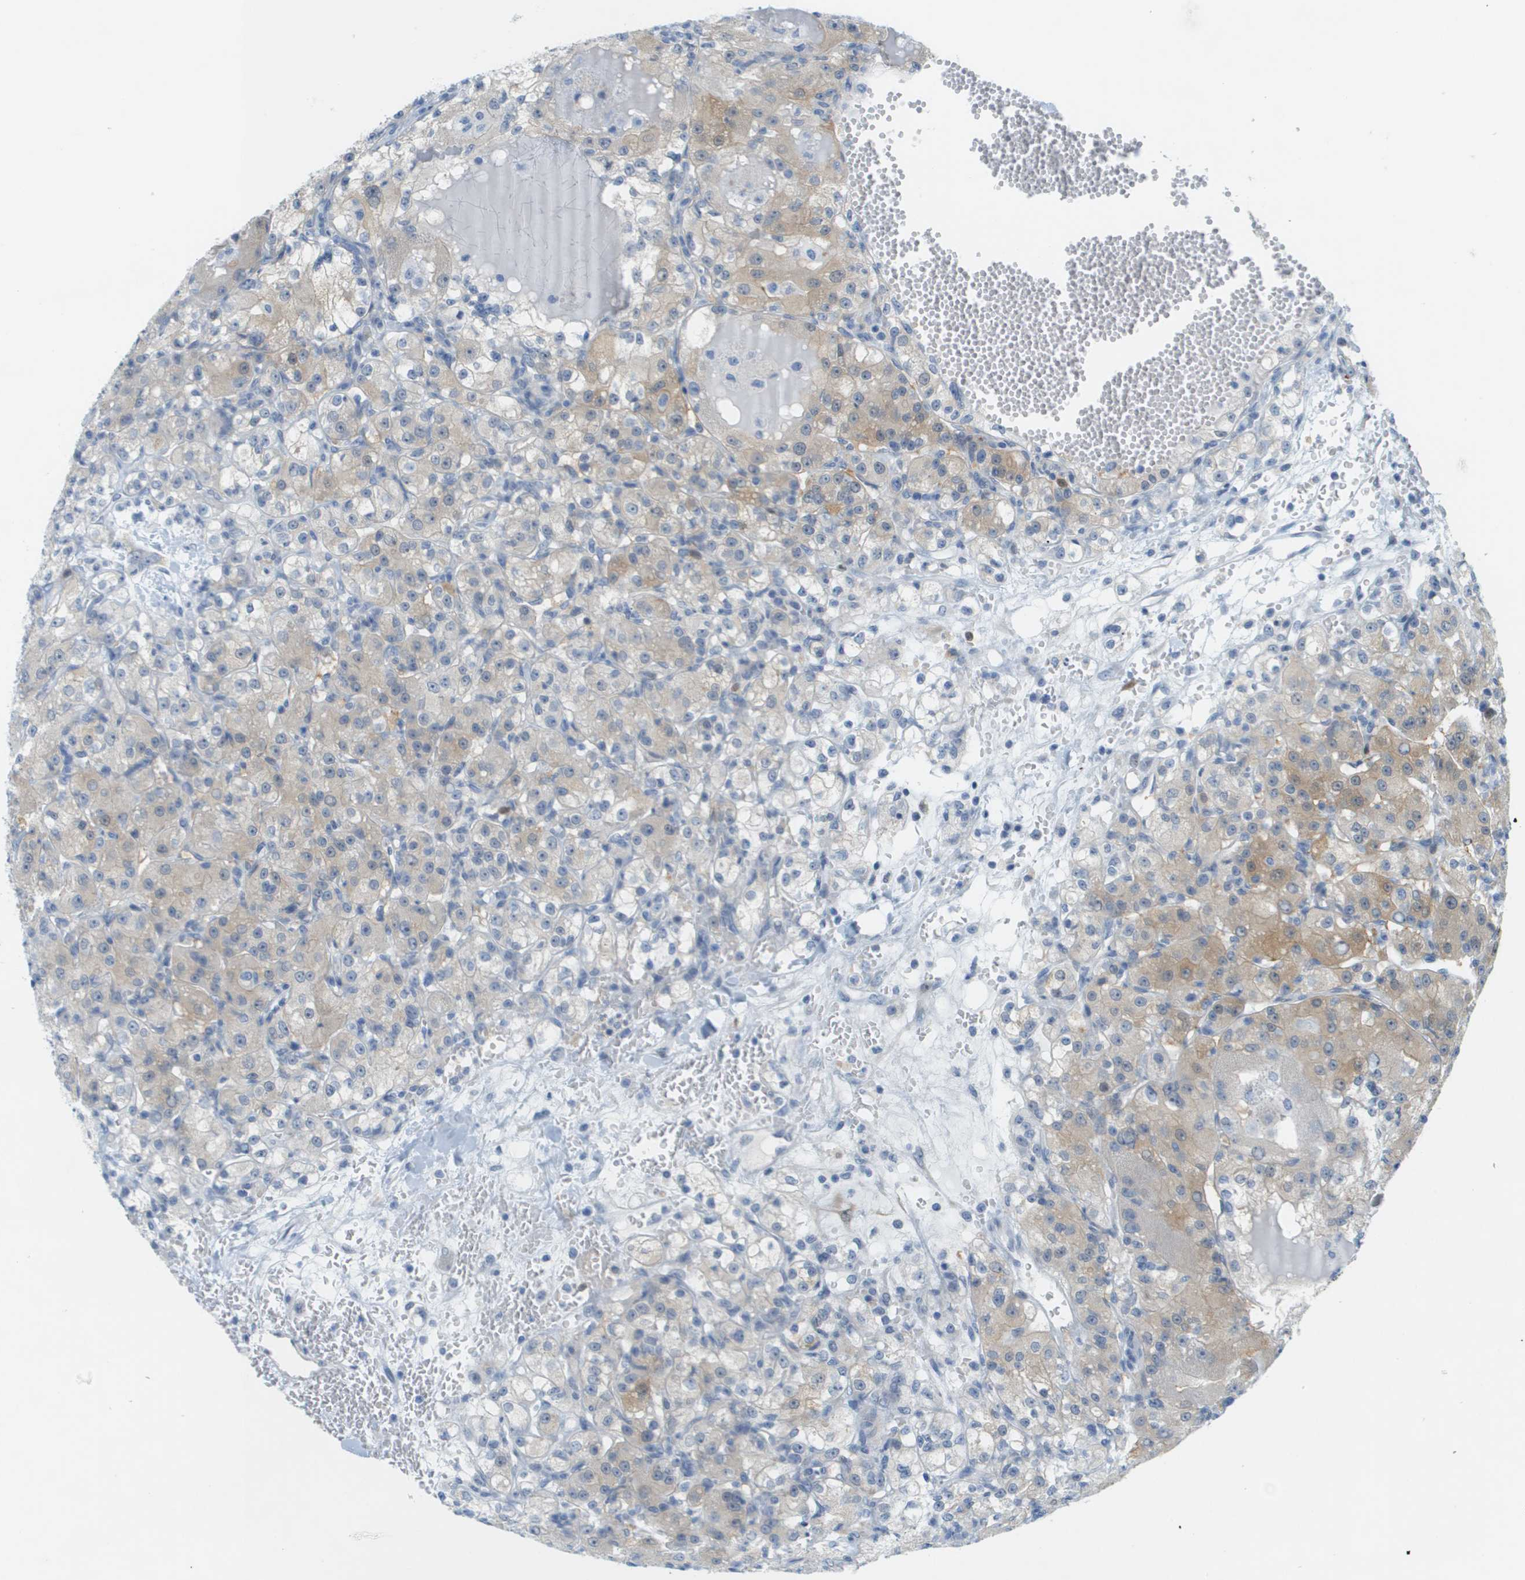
{"staining": {"intensity": "weak", "quantity": "<25%", "location": "cytoplasmic/membranous"}, "tissue": "renal cancer", "cell_type": "Tumor cells", "image_type": "cancer", "snomed": [{"axis": "morphology", "description": "Normal tissue, NOS"}, {"axis": "morphology", "description": "Adenocarcinoma, NOS"}, {"axis": "topography", "description": "Kidney"}], "caption": "High power microscopy histopathology image of an IHC micrograph of adenocarcinoma (renal), revealing no significant staining in tumor cells.", "gene": "CUL9", "patient": {"sex": "male", "age": 61}}